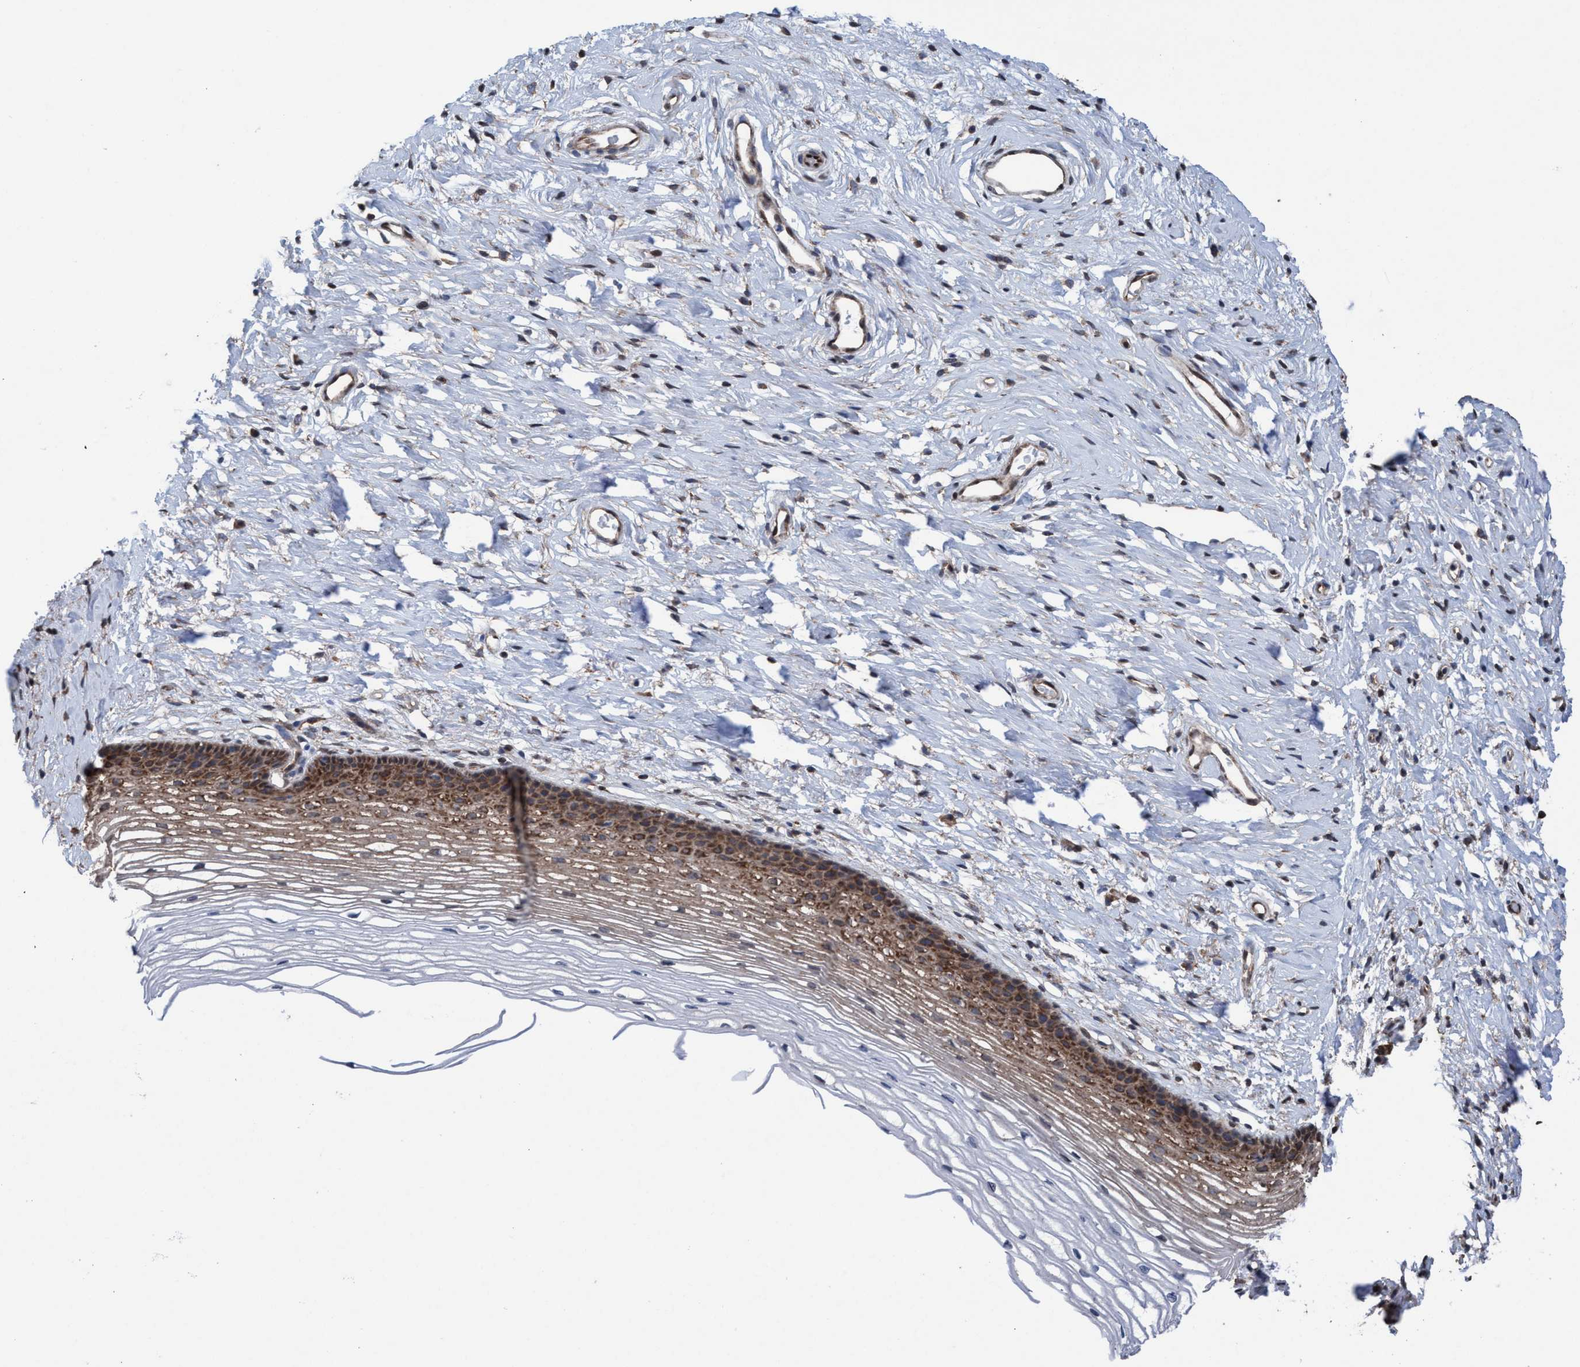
{"staining": {"intensity": "weak", "quantity": ">75%", "location": "cytoplasmic/membranous"}, "tissue": "cervix", "cell_type": "Glandular cells", "image_type": "normal", "snomed": [{"axis": "morphology", "description": "Normal tissue, NOS"}, {"axis": "topography", "description": "Cervix"}], "caption": "Immunohistochemical staining of benign cervix demonstrates weak cytoplasmic/membranous protein staining in about >75% of glandular cells. The protein is stained brown, and the nuclei are stained in blue (DAB (3,3'-diaminobenzidine) IHC with brightfield microscopy, high magnification).", "gene": "METAP2", "patient": {"sex": "female", "age": 77}}